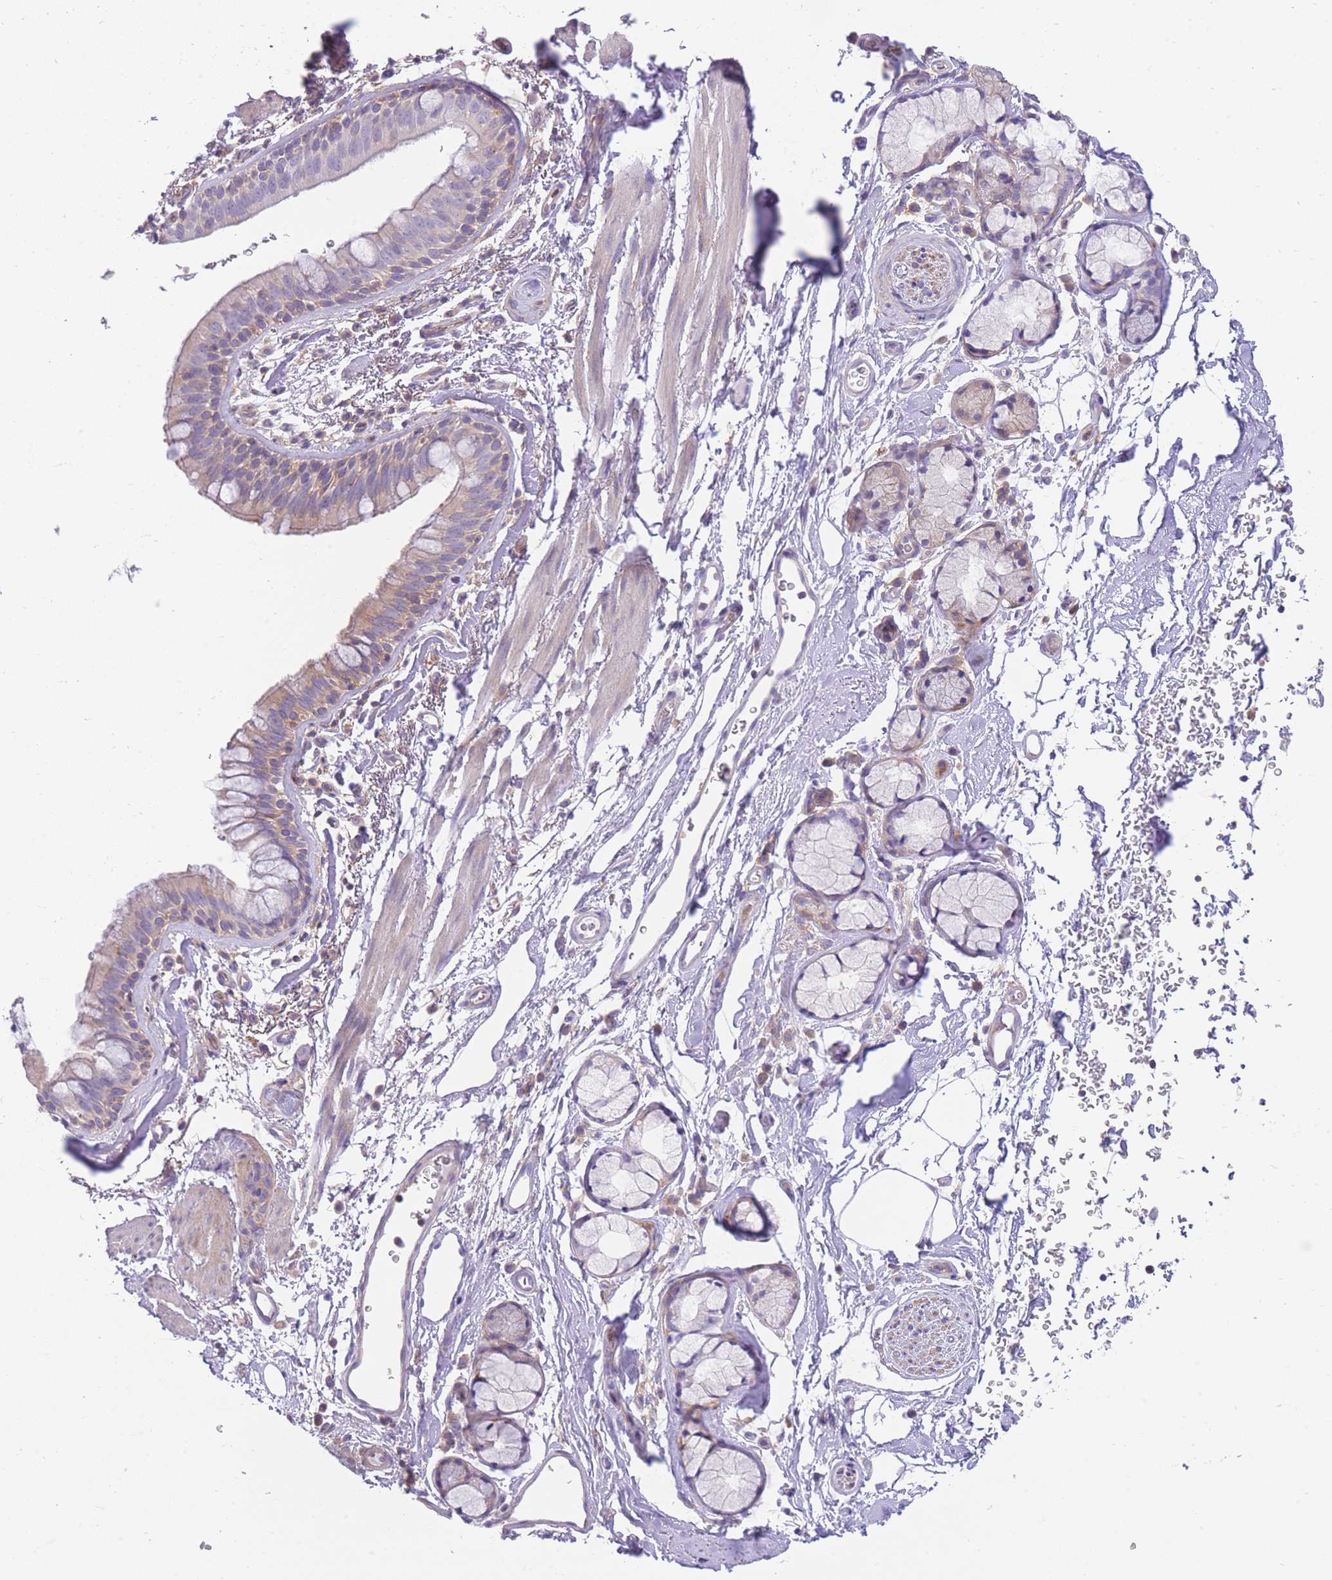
{"staining": {"intensity": "negative", "quantity": "none", "location": "none"}, "tissue": "adipose tissue", "cell_type": "Adipocytes", "image_type": "normal", "snomed": [{"axis": "morphology", "description": "Normal tissue, NOS"}, {"axis": "topography", "description": "Cartilage tissue"}, {"axis": "topography", "description": "Bronchus"}], "caption": "Protein analysis of normal adipose tissue exhibits no significant expression in adipocytes. The staining is performed using DAB brown chromogen with nuclei counter-stained in using hematoxylin.", "gene": "PRKAR1A", "patient": {"sex": "female", "age": 72}}